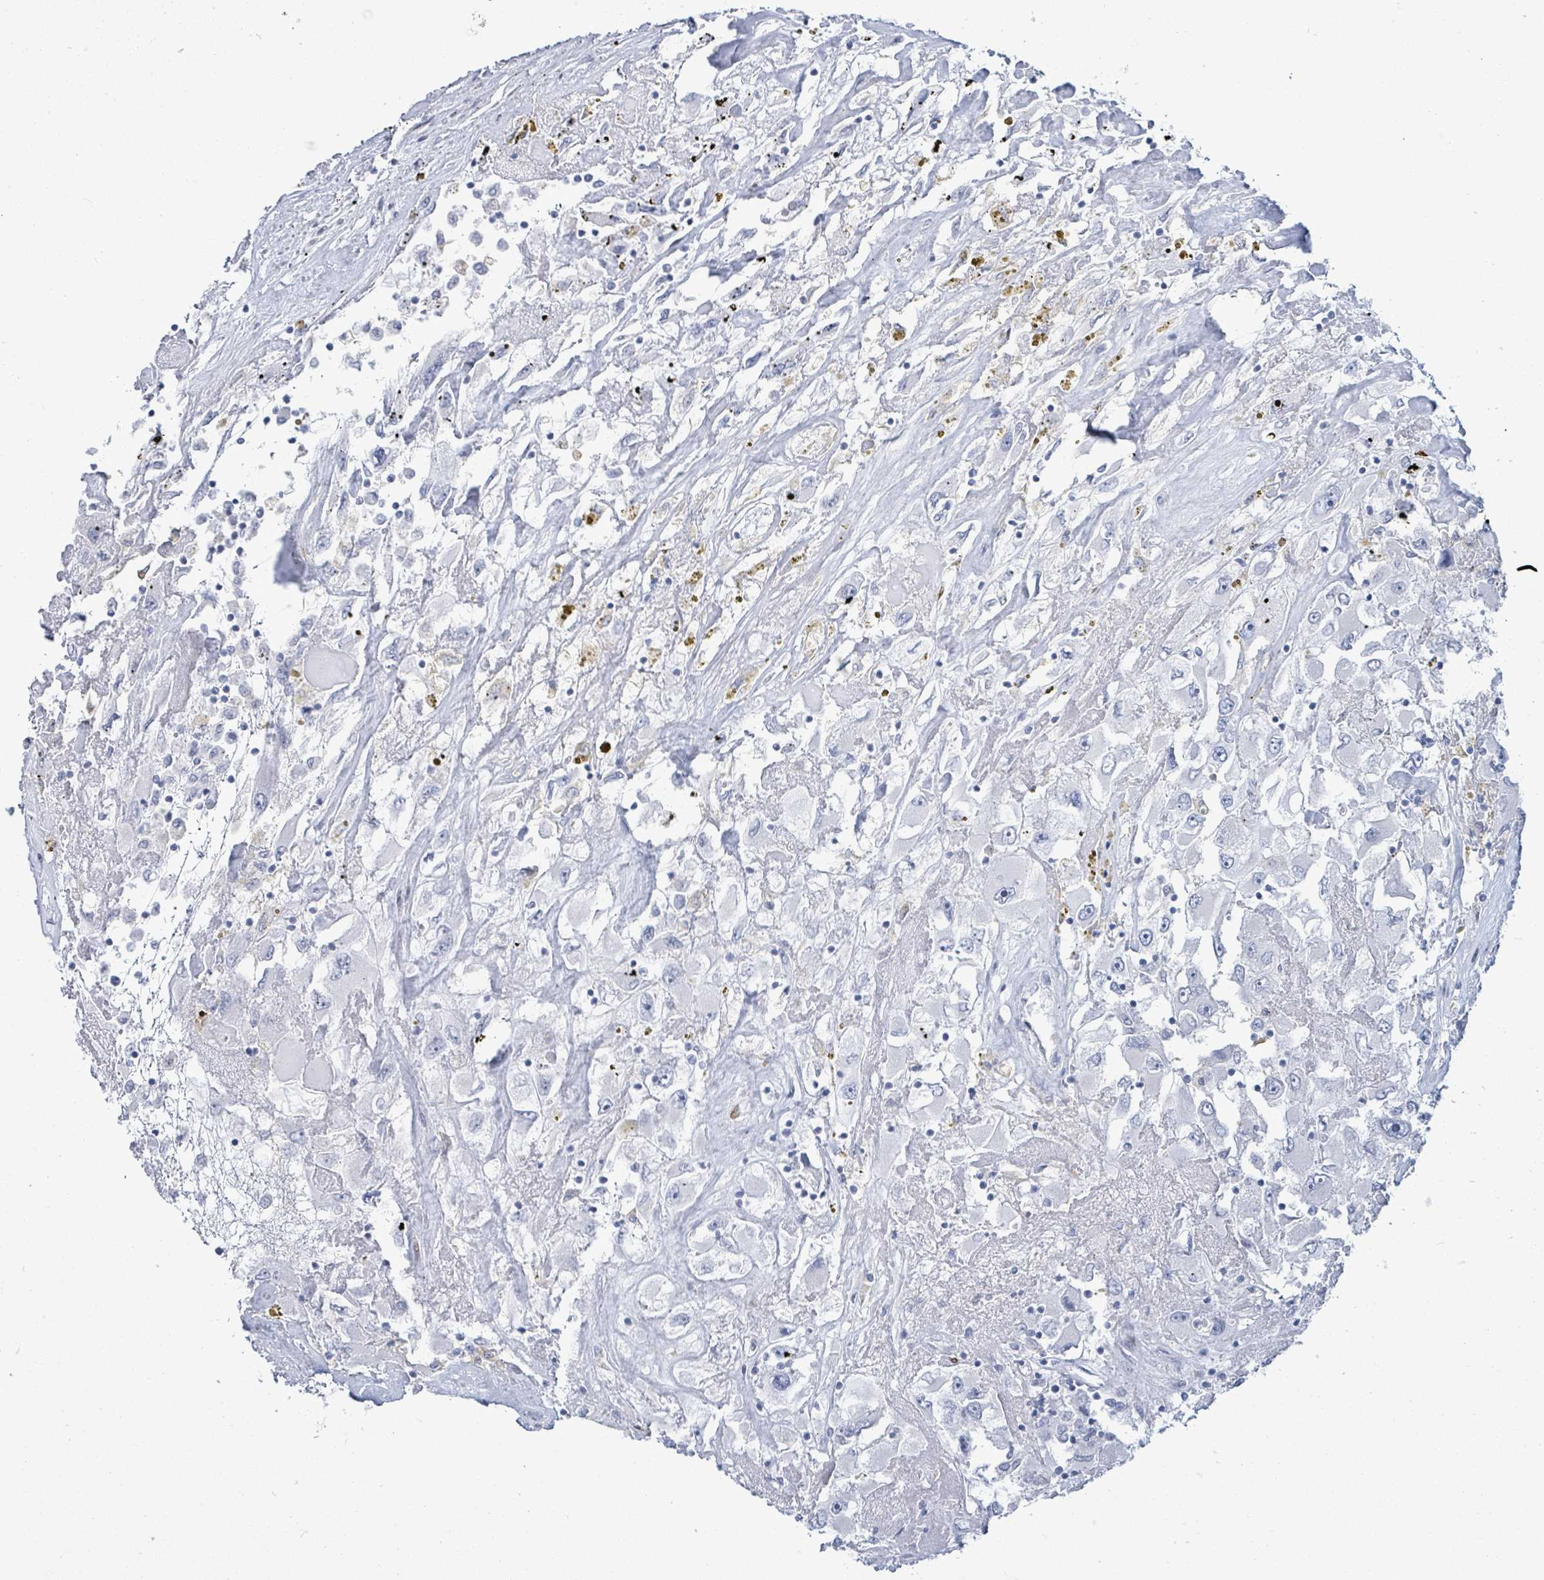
{"staining": {"intensity": "negative", "quantity": "none", "location": "none"}, "tissue": "renal cancer", "cell_type": "Tumor cells", "image_type": "cancer", "snomed": [{"axis": "morphology", "description": "Adenocarcinoma, NOS"}, {"axis": "topography", "description": "Kidney"}], "caption": "High magnification brightfield microscopy of renal adenocarcinoma stained with DAB (brown) and counterstained with hematoxylin (blue): tumor cells show no significant staining. (Brightfield microscopy of DAB immunohistochemistry (IHC) at high magnification).", "gene": "MALL", "patient": {"sex": "female", "age": 52}}